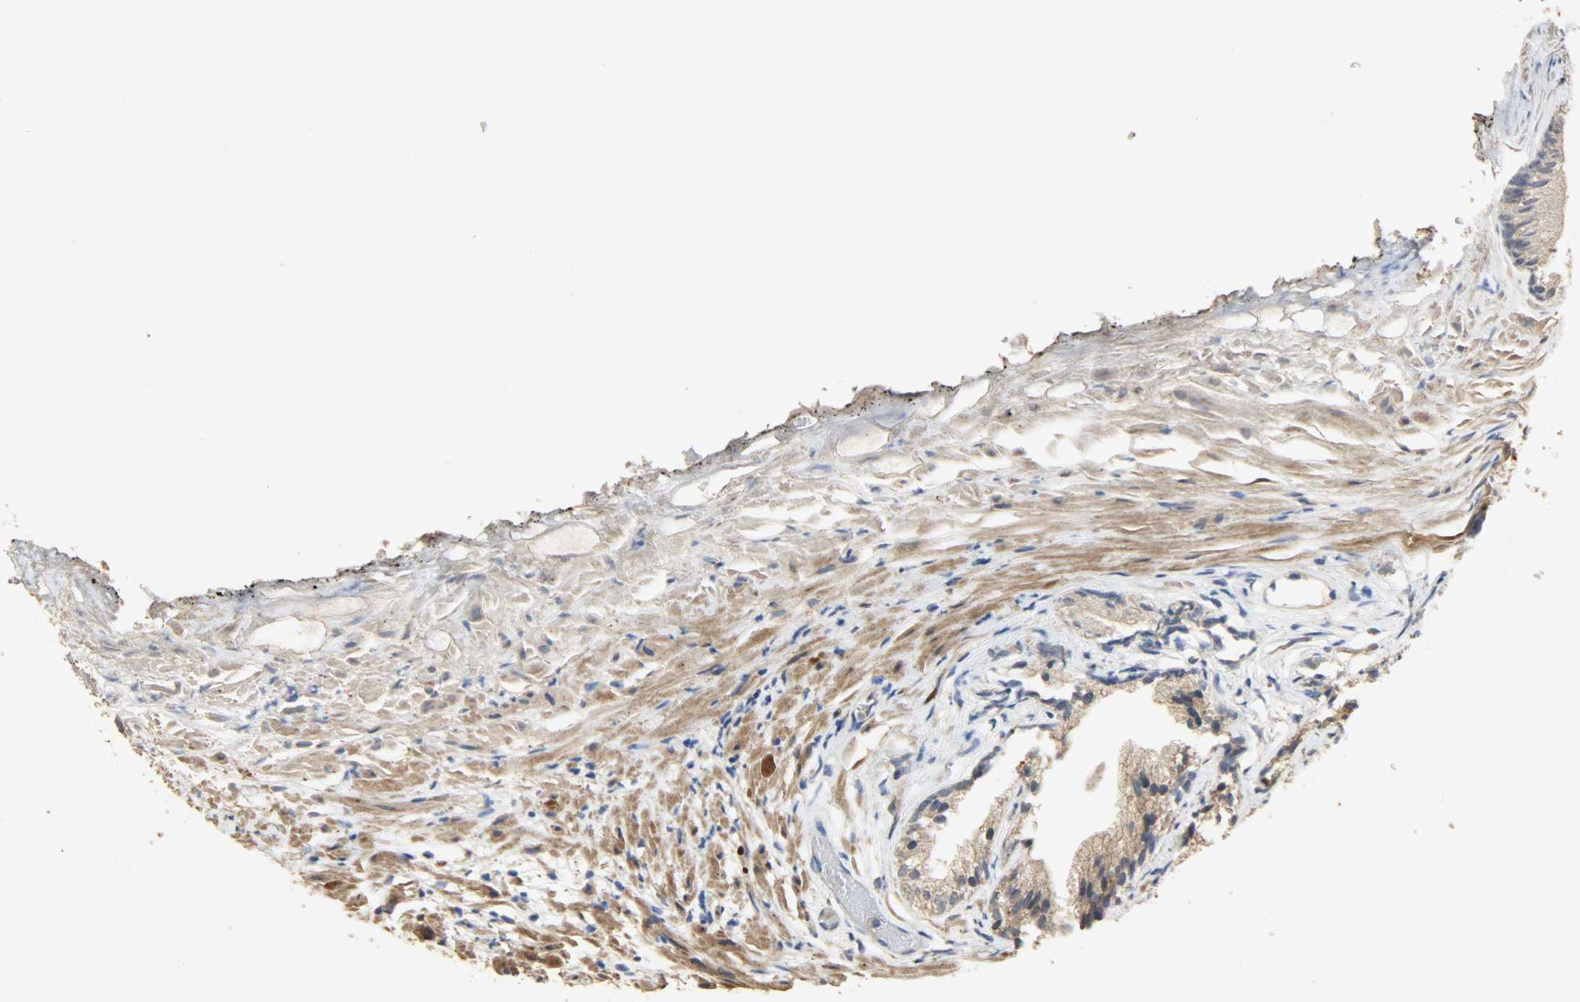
{"staining": {"intensity": "moderate", "quantity": ">75%", "location": "cytoplasmic/membranous"}, "tissue": "prostate", "cell_type": "Glandular cells", "image_type": "normal", "snomed": [{"axis": "morphology", "description": "Normal tissue, NOS"}, {"axis": "topography", "description": "Prostate"}], "caption": "The histopathology image reveals a brown stain indicating the presence of a protein in the cytoplasmic/membranous of glandular cells in prostate. (brown staining indicates protein expression, while blue staining denotes nuclei).", "gene": "CDKN2C", "patient": {"sex": "male", "age": 76}}